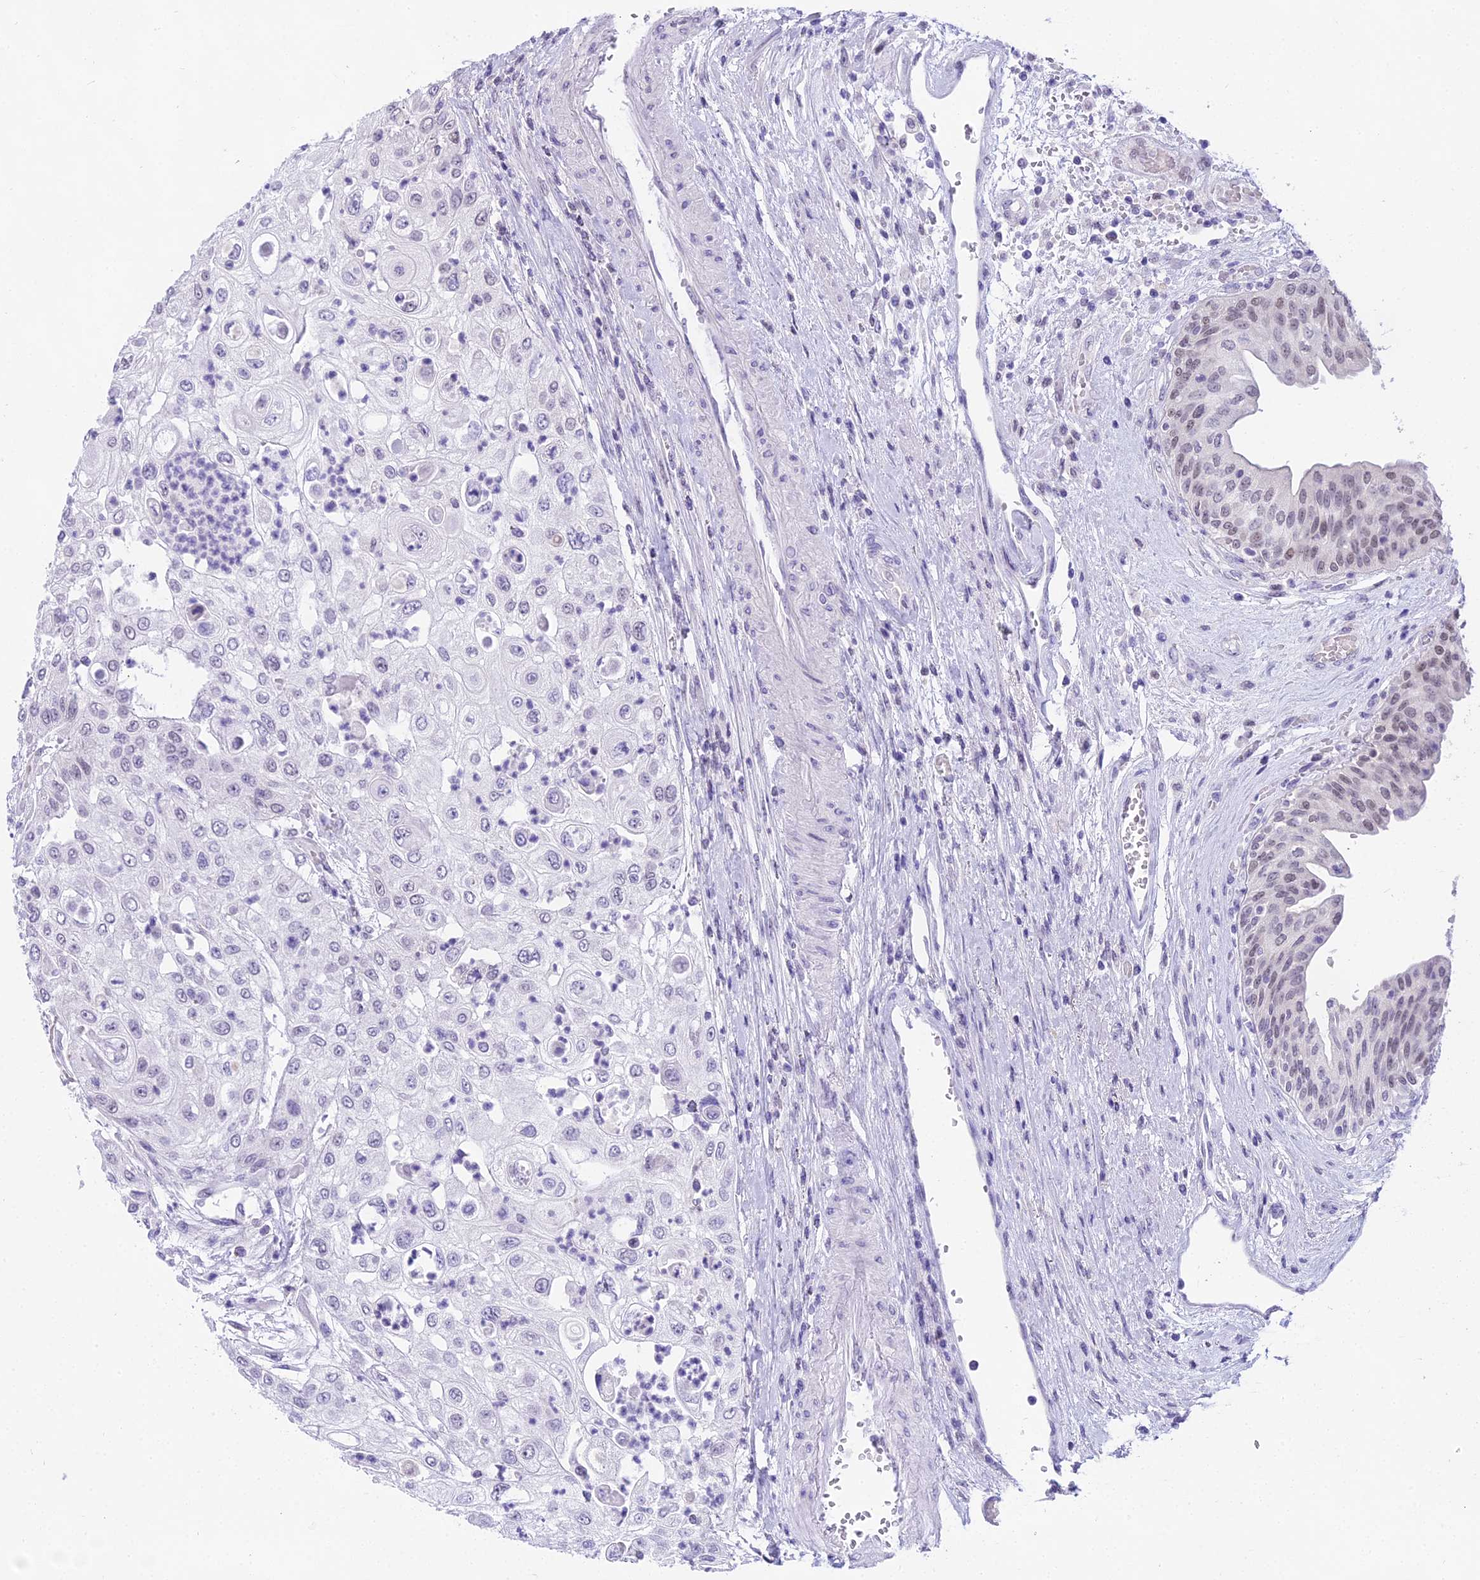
{"staining": {"intensity": "negative", "quantity": "none", "location": "none"}, "tissue": "urothelial cancer", "cell_type": "Tumor cells", "image_type": "cancer", "snomed": [{"axis": "morphology", "description": "Urothelial carcinoma, High grade"}, {"axis": "topography", "description": "Urinary bladder"}], "caption": "Urothelial cancer was stained to show a protein in brown. There is no significant staining in tumor cells.", "gene": "MAT2A", "patient": {"sex": "female", "age": 79}}